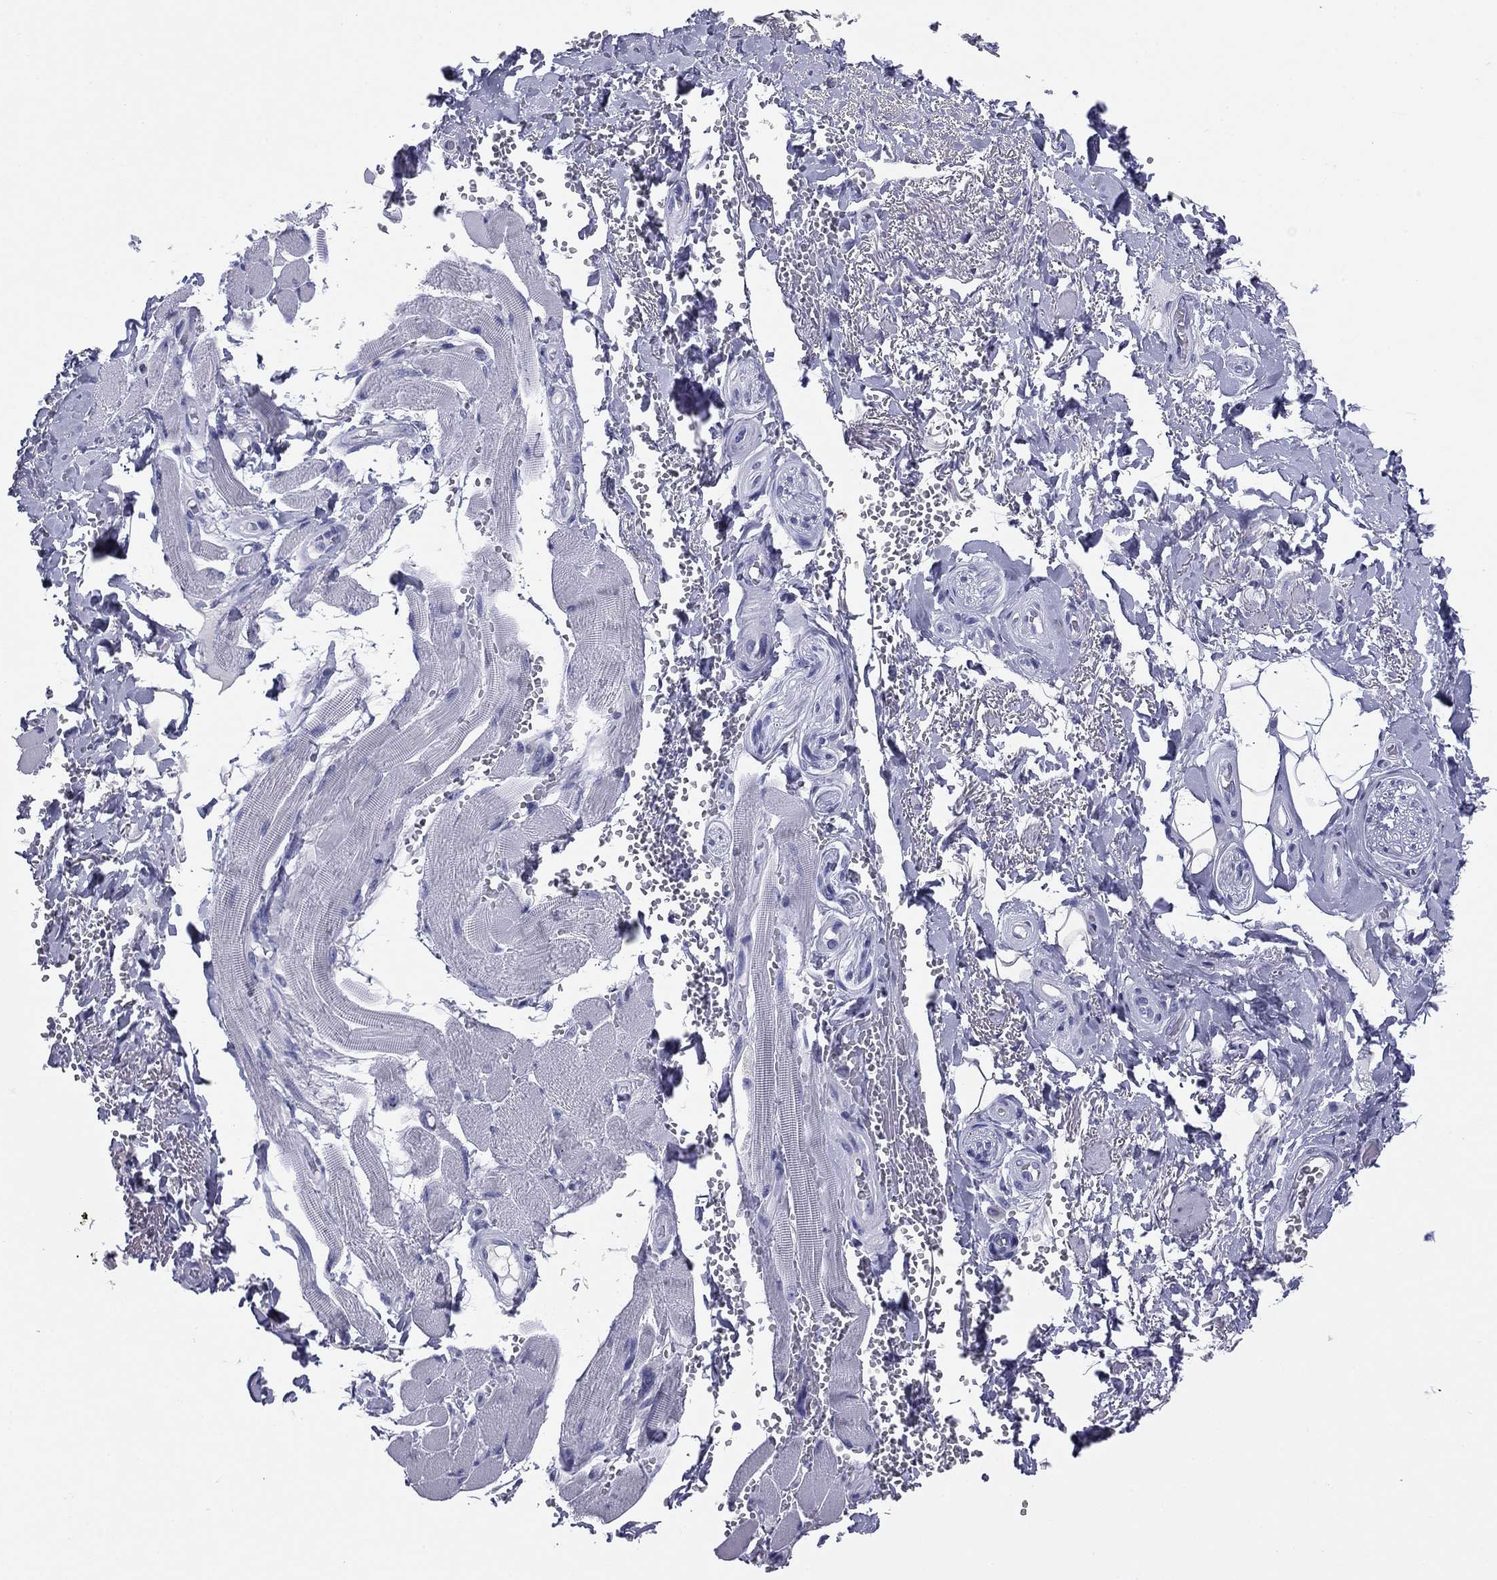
{"staining": {"intensity": "negative", "quantity": "none", "location": "none"}, "tissue": "adipose tissue", "cell_type": "Adipocytes", "image_type": "normal", "snomed": [{"axis": "morphology", "description": "Normal tissue, NOS"}, {"axis": "topography", "description": "Anal"}, {"axis": "topography", "description": "Peripheral nerve tissue"}], "caption": "IHC histopathology image of unremarkable adipose tissue stained for a protein (brown), which displays no positivity in adipocytes. Nuclei are stained in blue.", "gene": "ABCC2", "patient": {"sex": "male", "age": 53}}